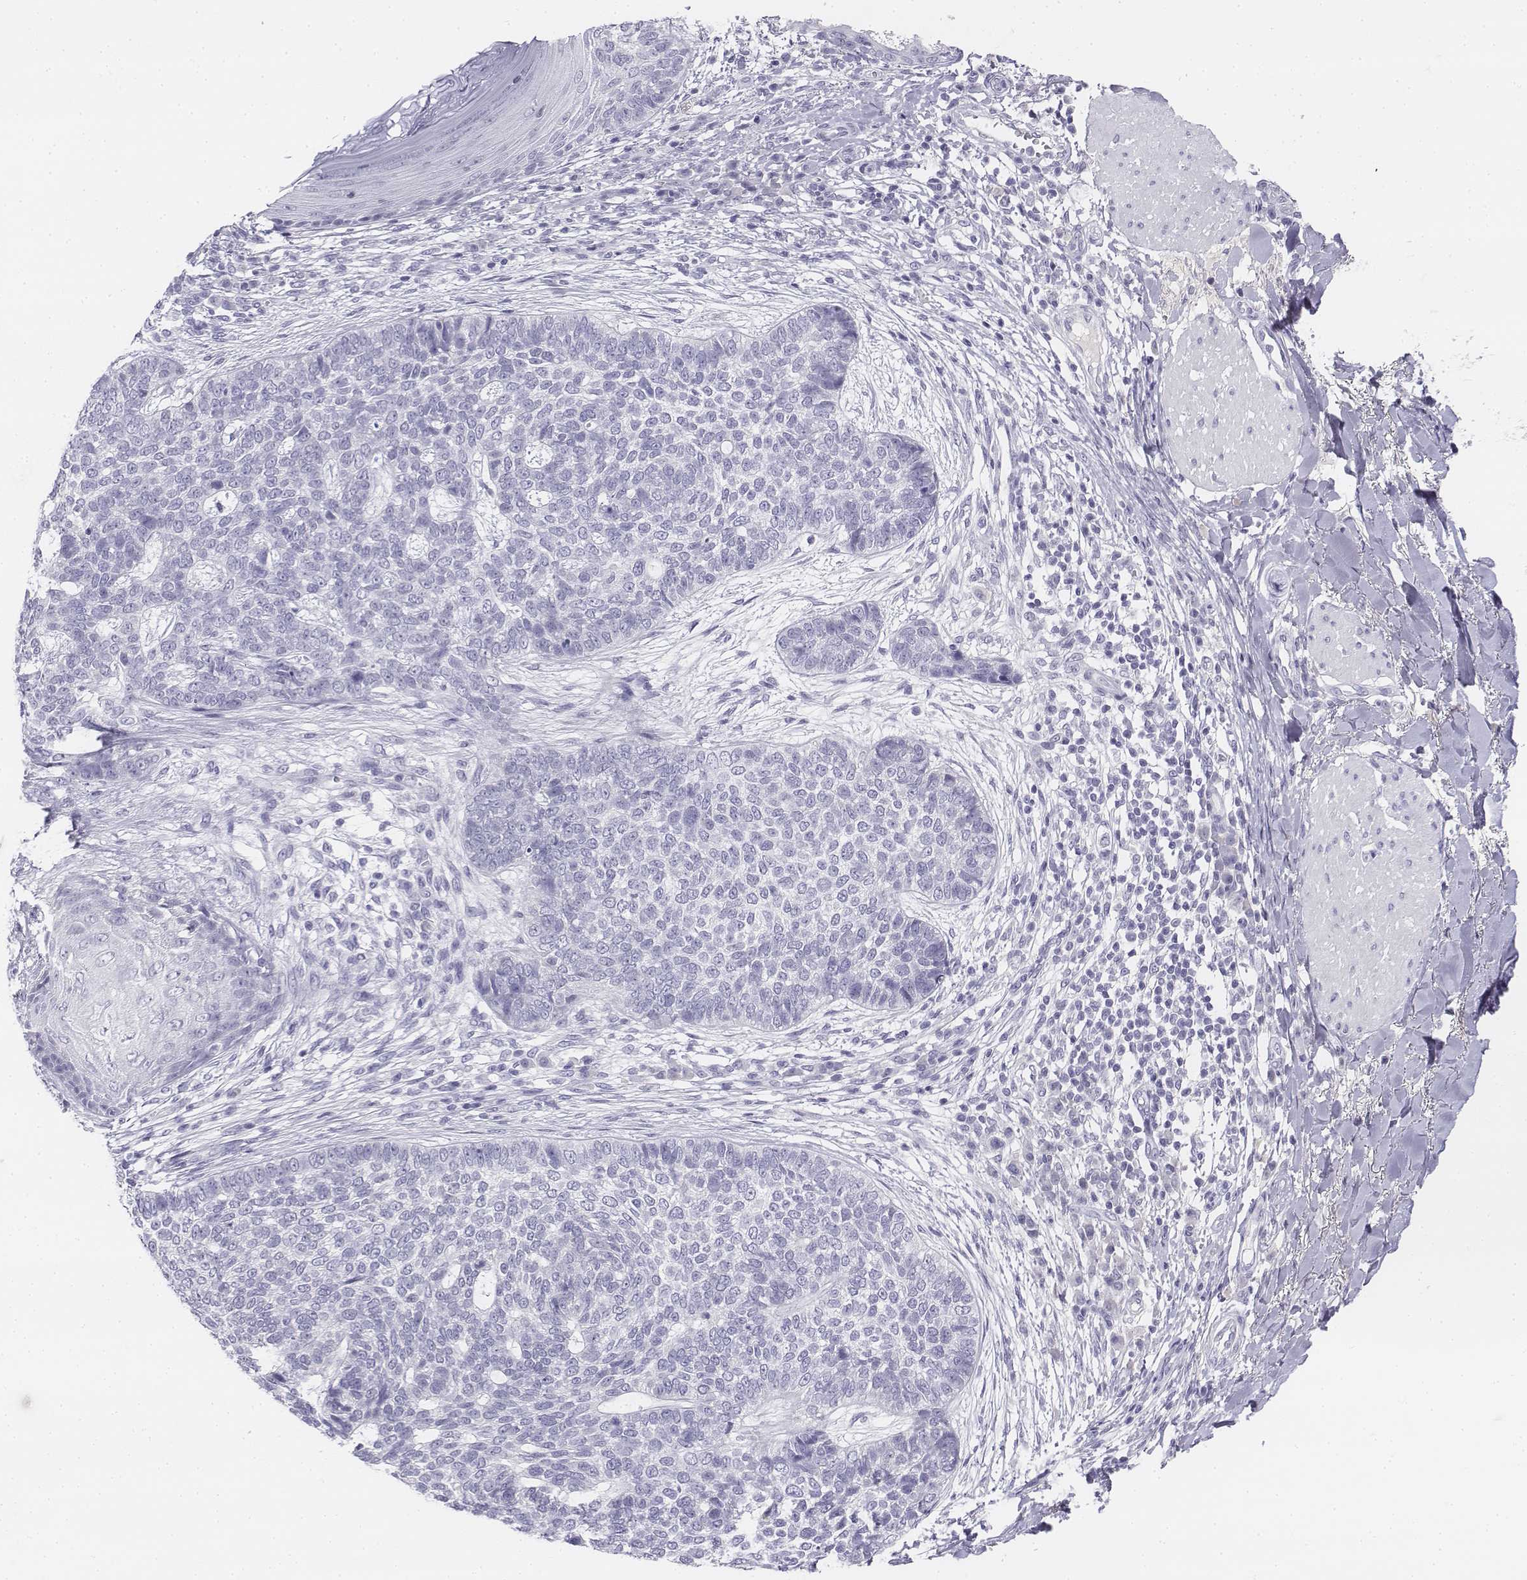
{"staining": {"intensity": "negative", "quantity": "none", "location": "none"}, "tissue": "skin cancer", "cell_type": "Tumor cells", "image_type": "cancer", "snomed": [{"axis": "morphology", "description": "Basal cell carcinoma"}, {"axis": "topography", "description": "Skin"}], "caption": "Protein analysis of skin basal cell carcinoma demonstrates no significant expression in tumor cells.", "gene": "UCN2", "patient": {"sex": "female", "age": 69}}